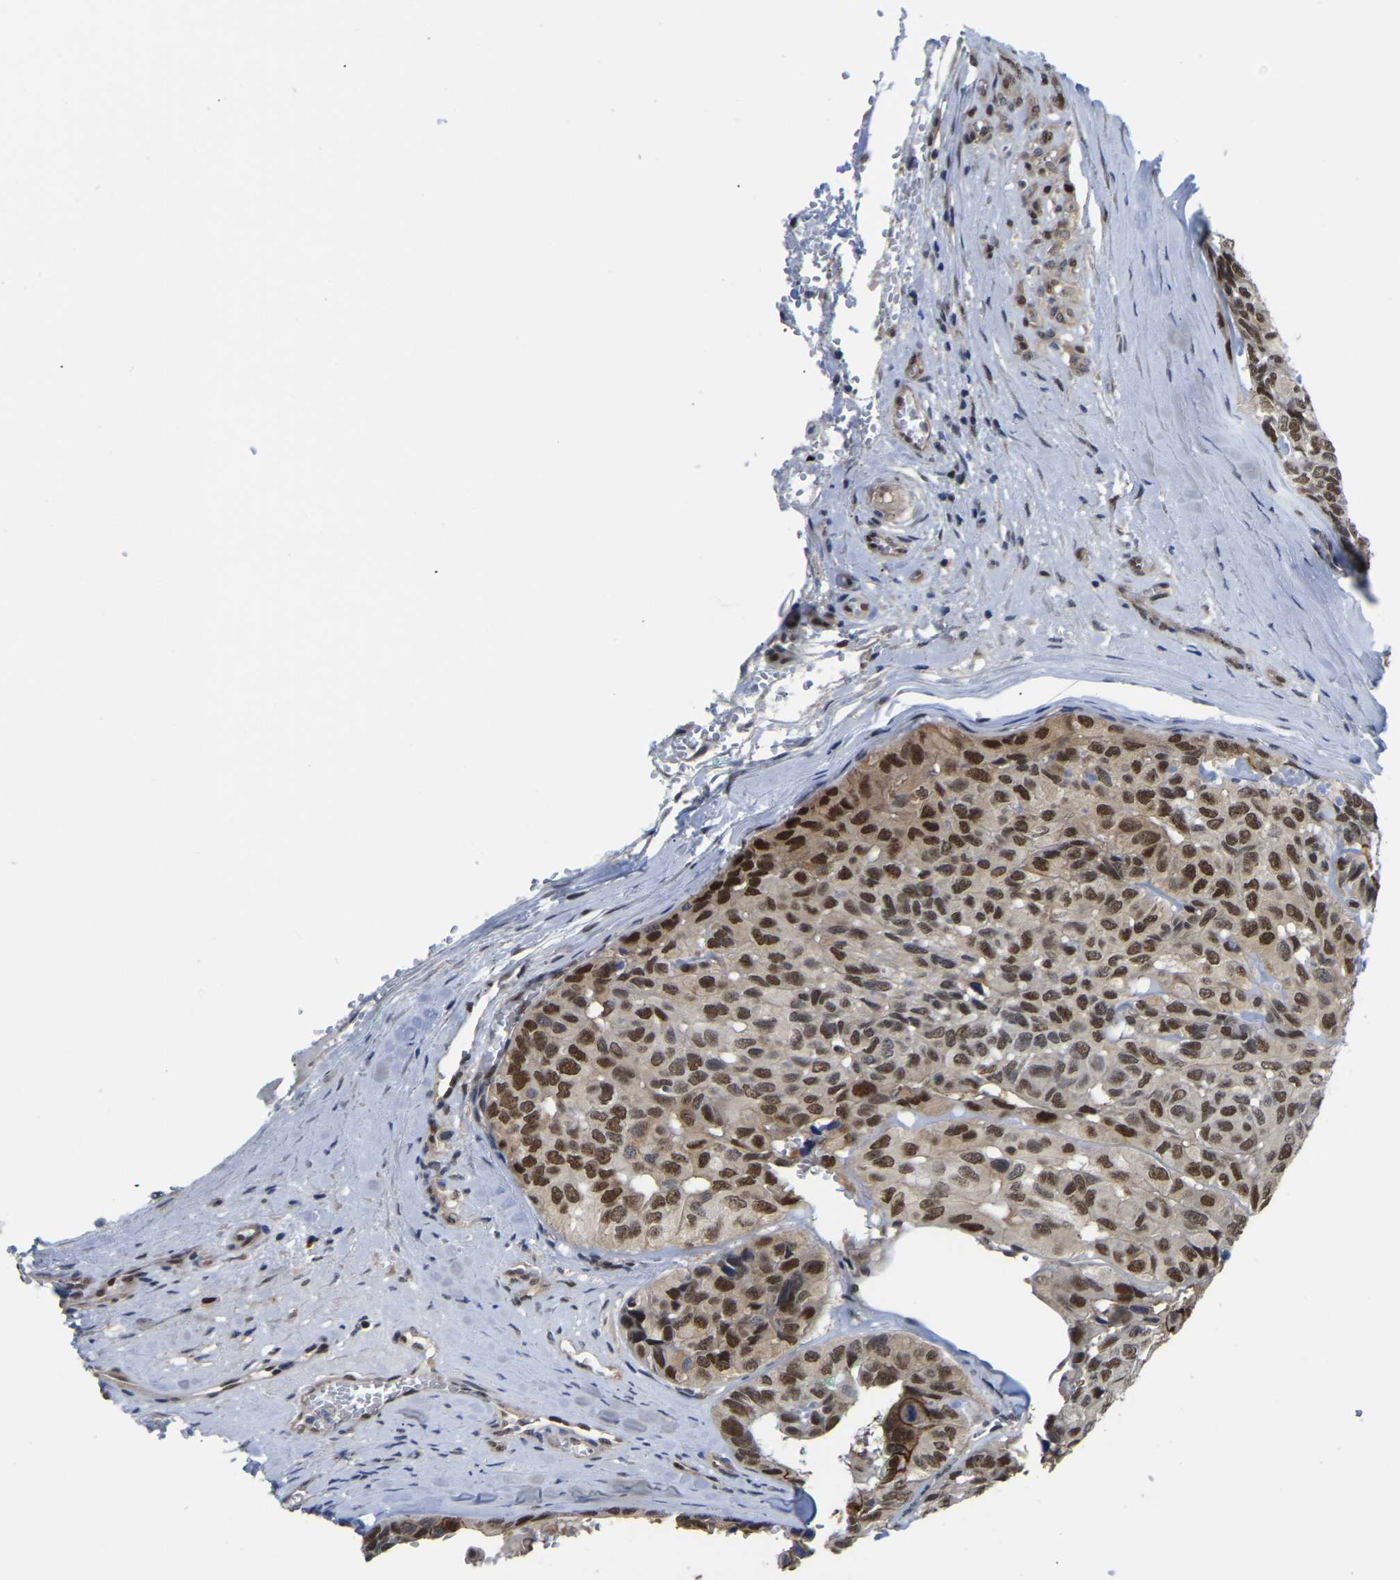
{"staining": {"intensity": "strong", "quantity": ">75%", "location": "nuclear"}, "tissue": "head and neck cancer", "cell_type": "Tumor cells", "image_type": "cancer", "snomed": [{"axis": "morphology", "description": "Adenocarcinoma, NOS"}, {"axis": "topography", "description": "Salivary gland, NOS"}, {"axis": "topography", "description": "Head-Neck"}], "caption": "Adenocarcinoma (head and neck) tissue reveals strong nuclear staining in about >75% of tumor cells, visualized by immunohistochemistry.", "gene": "KLRG2", "patient": {"sex": "female", "age": 76}}